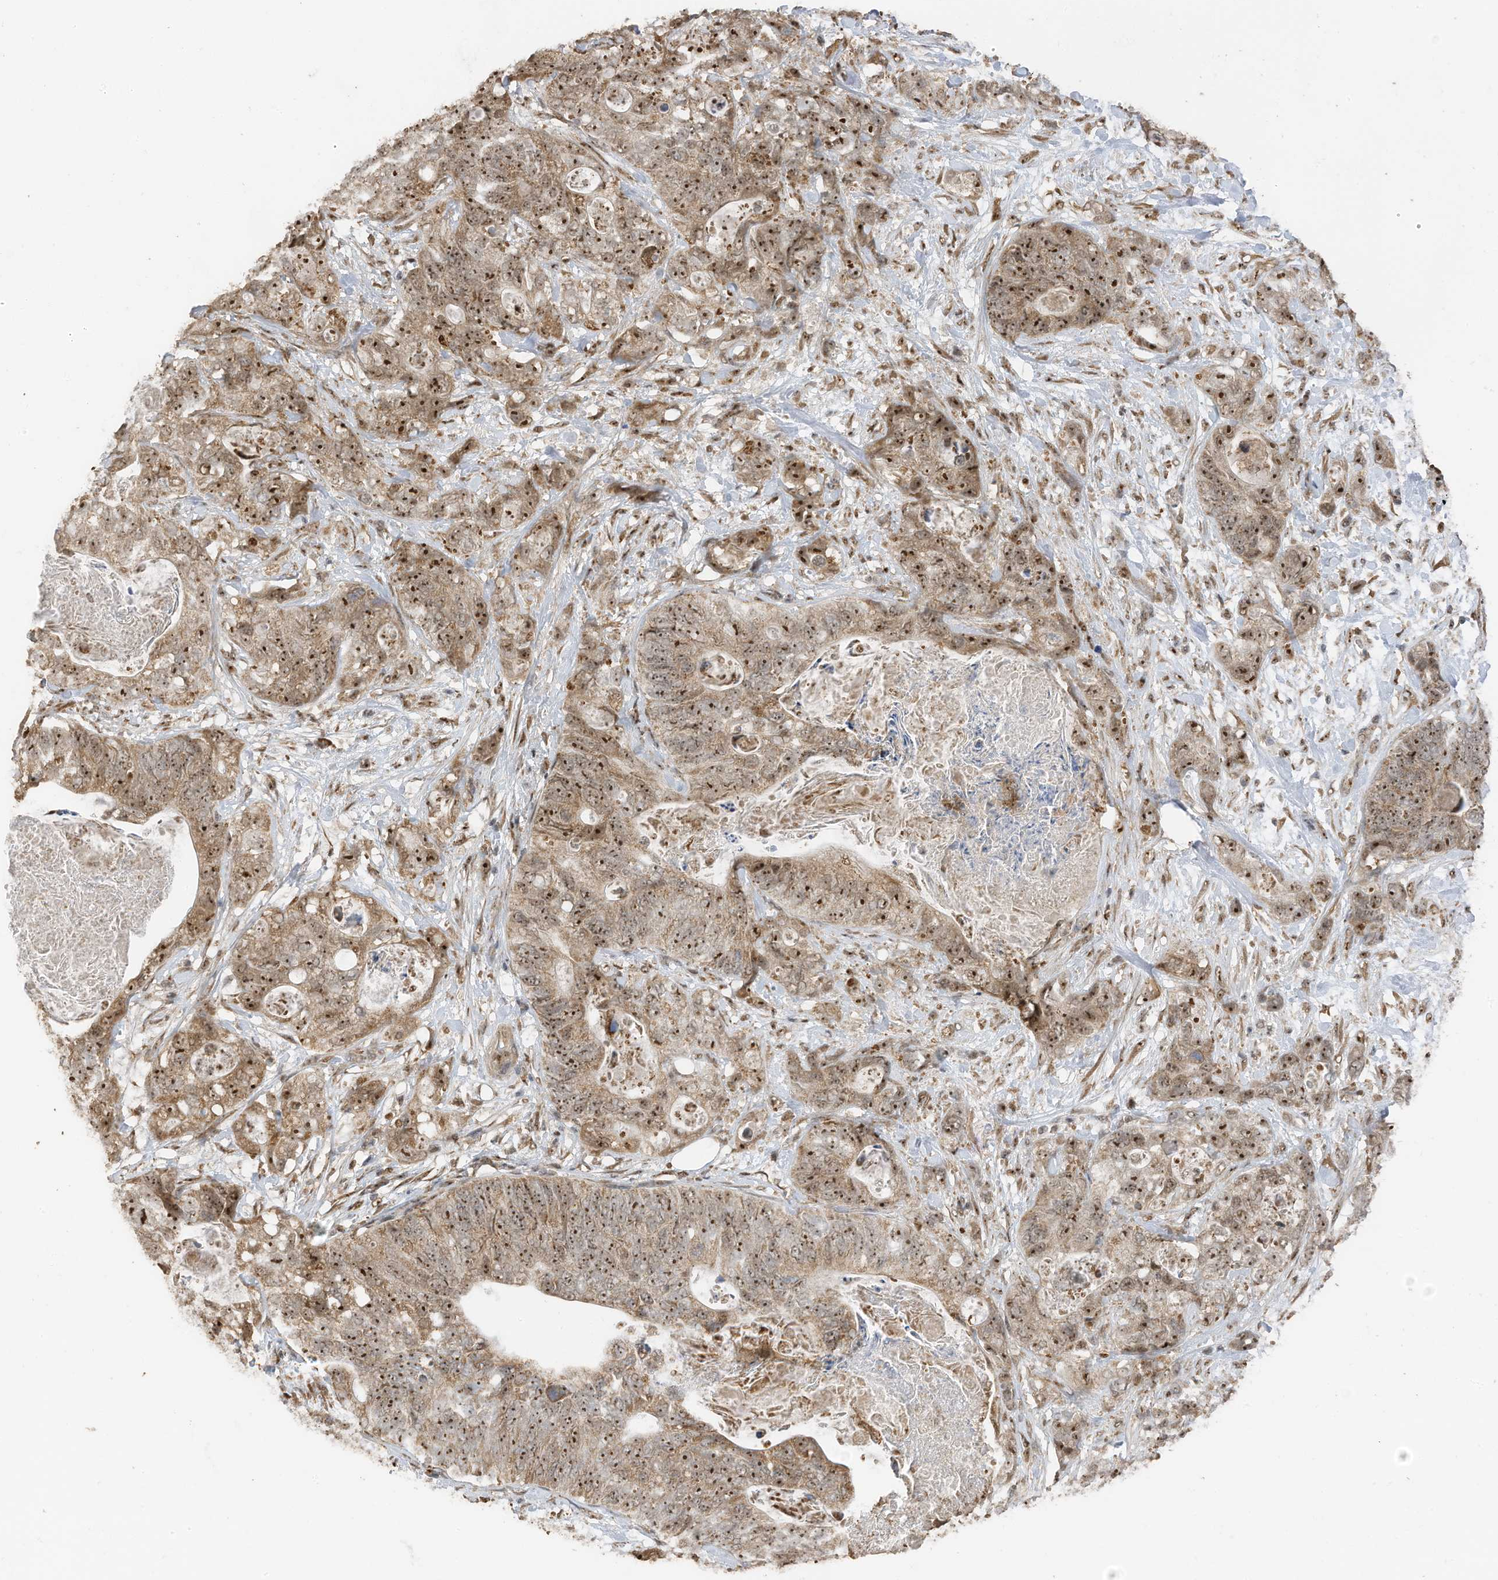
{"staining": {"intensity": "strong", "quantity": "25%-75%", "location": "nuclear"}, "tissue": "stomach cancer", "cell_type": "Tumor cells", "image_type": "cancer", "snomed": [{"axis": "morphology", "description": "Normal tissue, NOS"}, {"axis": "morphology", "description": "Adenocarcinoma, NOS"}, {"axis": "topography", "description": "Stomach"}], "caption": "Stomach adenocarcinoma stained with DAB immunohistochemistry (IHC) shows high levels of strong nuclear staining in approximately 25%-75% of tumor cells. Using DAB (brown) and hematoxylin (blue) stains, captured at high magnification using brightfield microscopy.", "gene": "ERLEC1", "patient": {"sex": "female", "age": 89}}